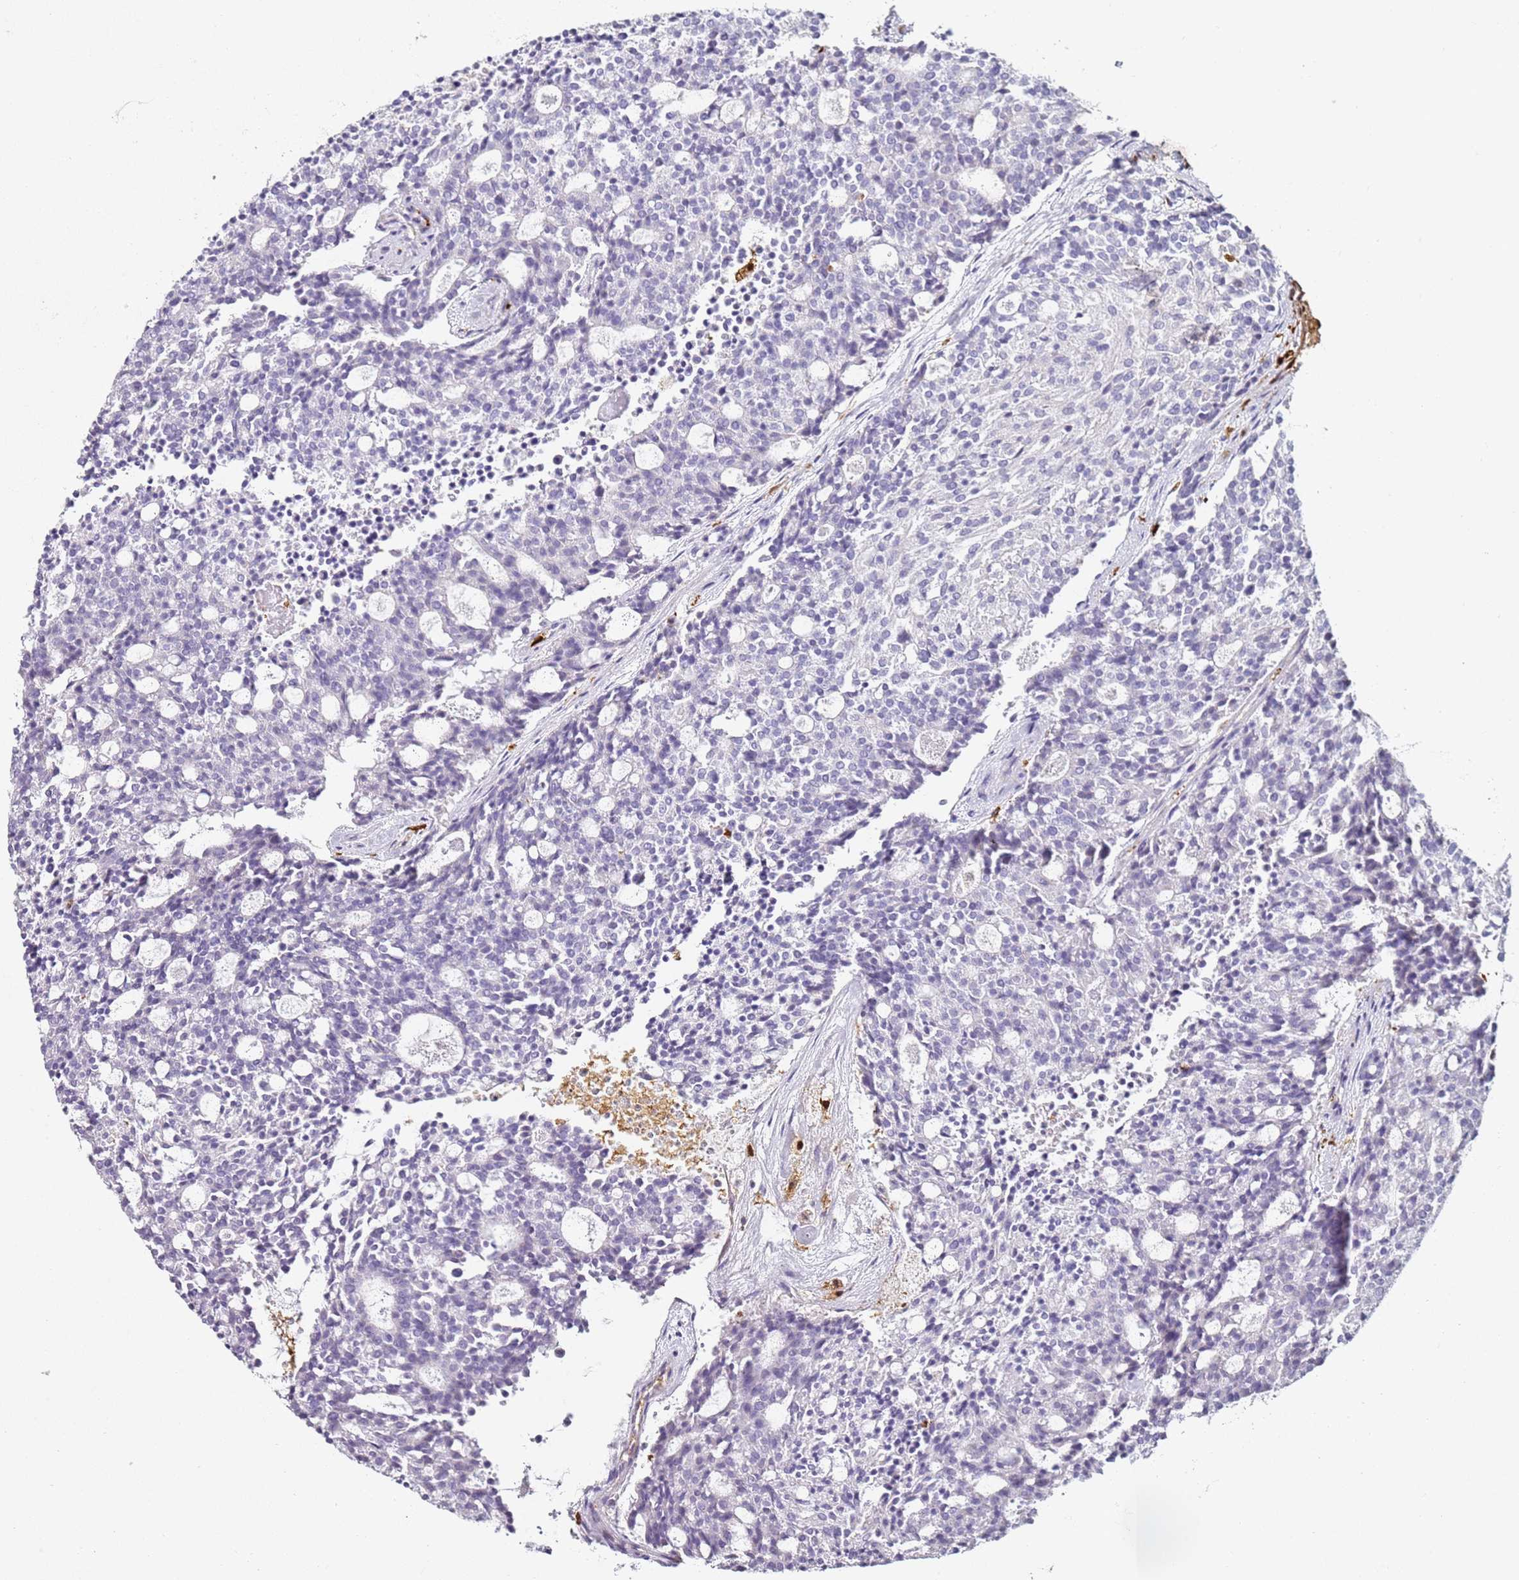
{"staining": {"intensity": "negative", "quantity": "none", "location": "none"}, "tissue": "carcinoid", "cell_type": "Tumor cells", "image_type": "cancer", "snomed": [{"axis": "morphology", "description": "Carcinoid, malignant, NOS"}, {"axis": "topography", "description": "Pancreas"}], "caption": "Tumor cells are negative for protein expression in human carcinoid.", "gene": "S100A4", "patient": {"sex": "female", "age": 54}}